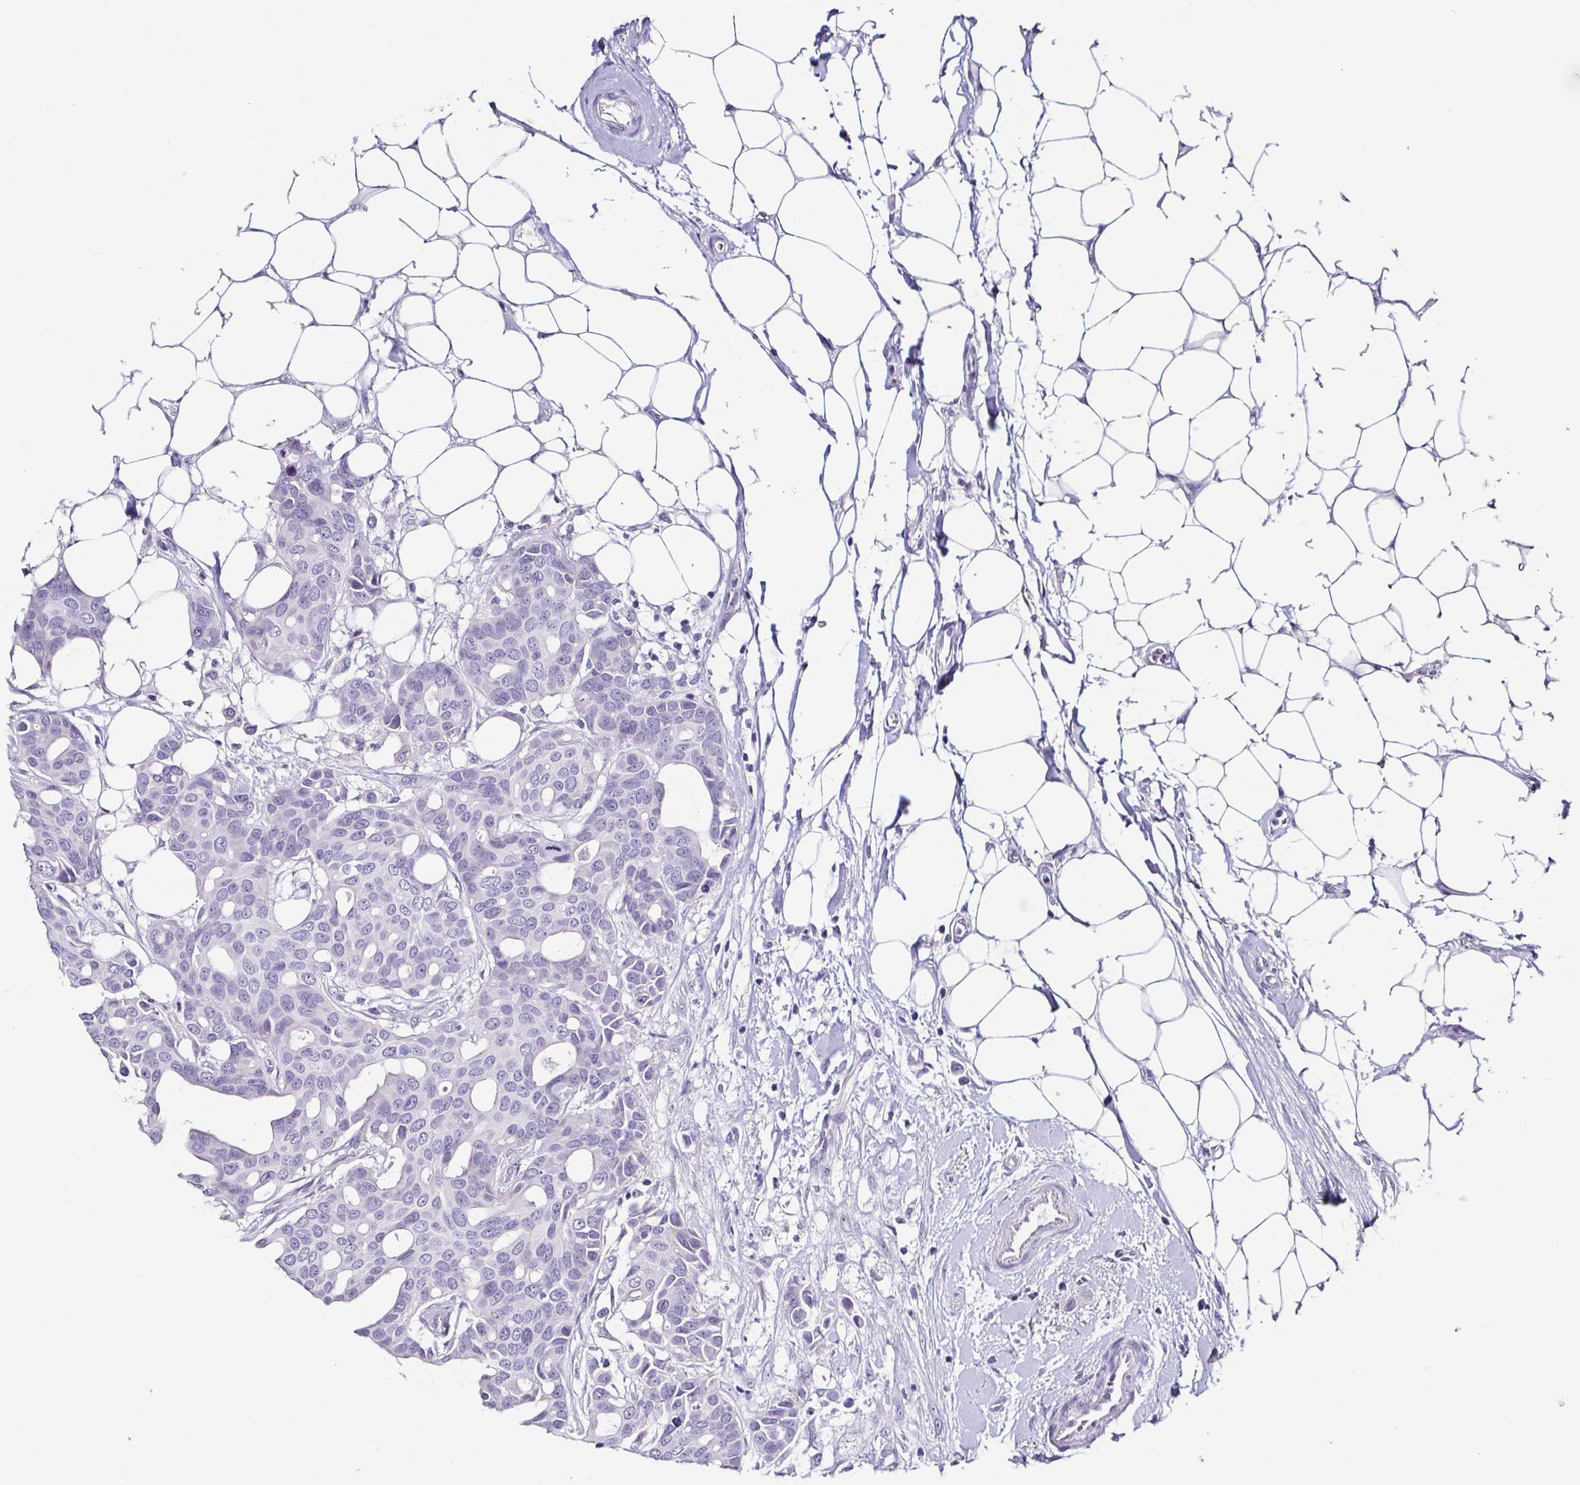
{"staining": {"intensity": "negative", "quantity": "none", "location": "none"}, "tissue": "breast cancer", "cell_type": "Tumor cells", "image_type": "cancer", "snomed": [{"axis": "morphology", "description": "Duct carcinoma"}, {"axis": "topography", "description": "Breast"}], "caption": "The image exhibits no significant expression in tumor cells of invasive ductal carcinoma (breast).", "gene": "TNNT2", "patient": {"sex": "female", "age": 54}}